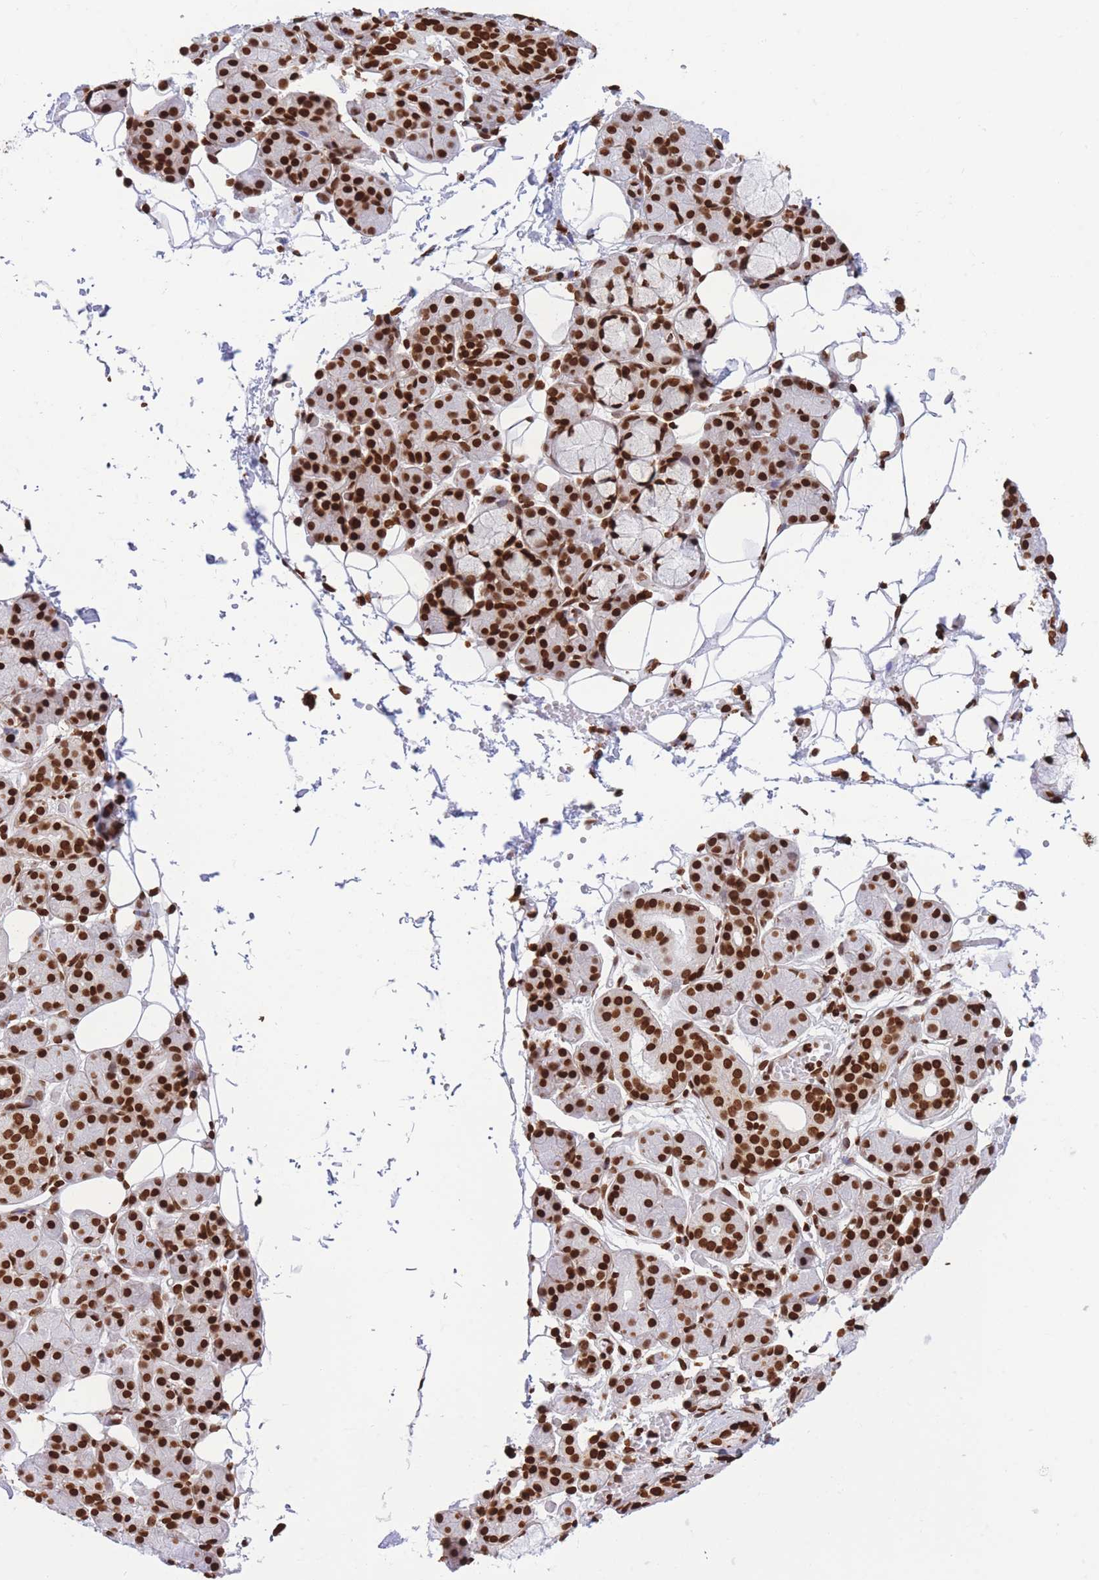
{"staining": {"intensity": "strong", "quantity": ">75%", "location": "nuclear"}, "tissue": "salivary gland", "cell_type": "Glandular cells", "image_type": "normal", "snomed": [{"axis": "morphology", "description": "Normal tissue, NOS"}, {"axis": "topography", "description": "Salivary gland"}], "caption": "This photomicrograph displays immunohistochemistry staining of normal human salivary gland, with high strong nuclear staining in about >75% of glandular cells.", "gene": "H2BC10", "patient": {"sex": "male", "age": 63}}